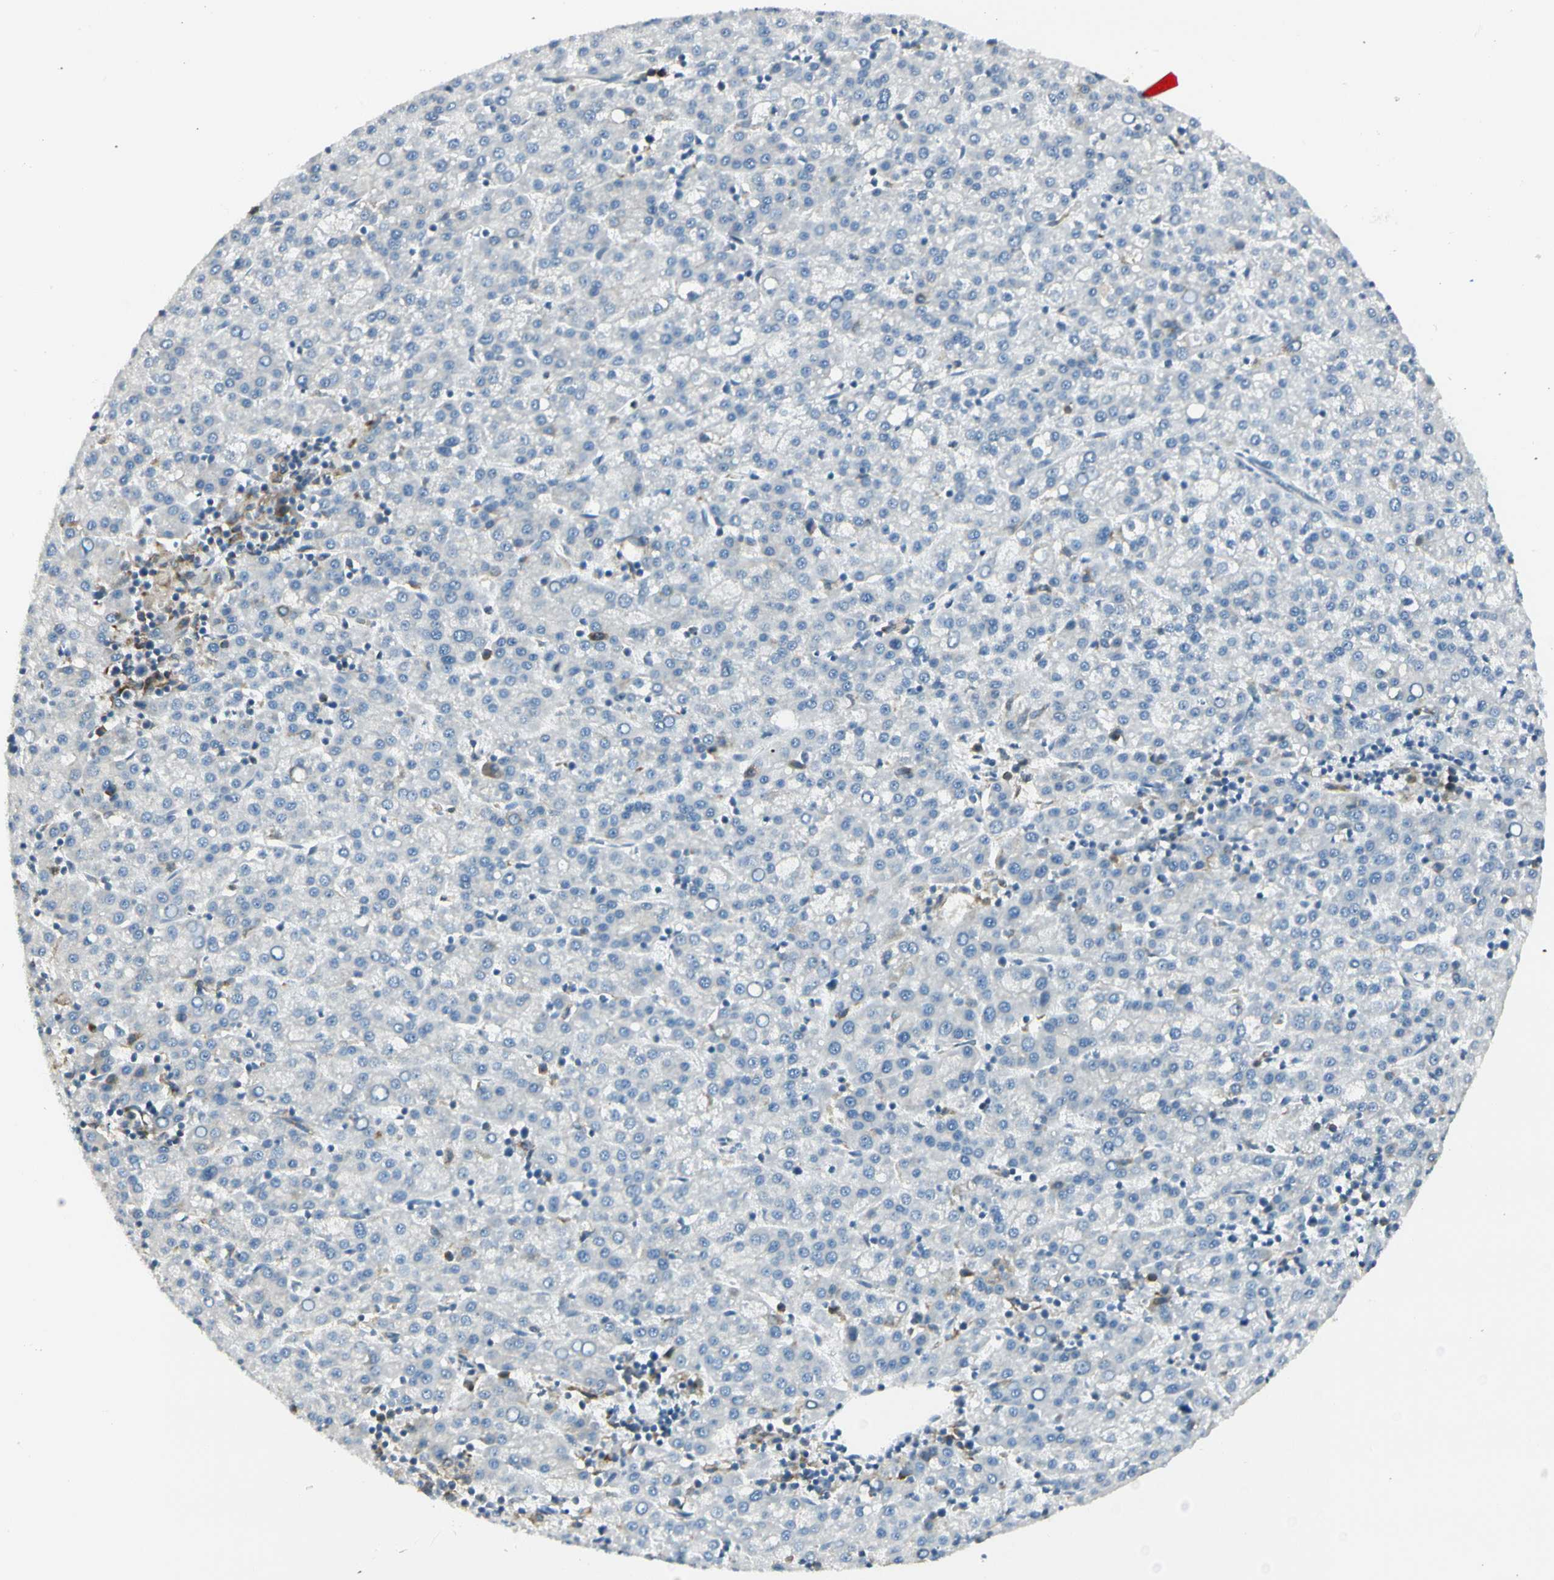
{"staining": {"intensity": "negative", "quantity": "none", "location": "none"}, "tissue": "liver cancer", "cell_type": "Tumor cells", "image_type": "cancer", "snomed": [{"axis": "morphology", "description": "Carcinoma, Hepatocellular, NOS"}, {"axis": "topography", "description": "Liver"}], "caption": "High magnification brightfield microscopy of liver cancer (hepatocellular carcinoma) stained with DAB (3,3'-diaminobenzidine) (brown) and counterstained with hematoxylin (blue): tumor cells show no significant expression. (DAB immunohistochemistry, high magnification).", "gene": "TNFSF11", "patient": {"sex": "female", "age": 58}}